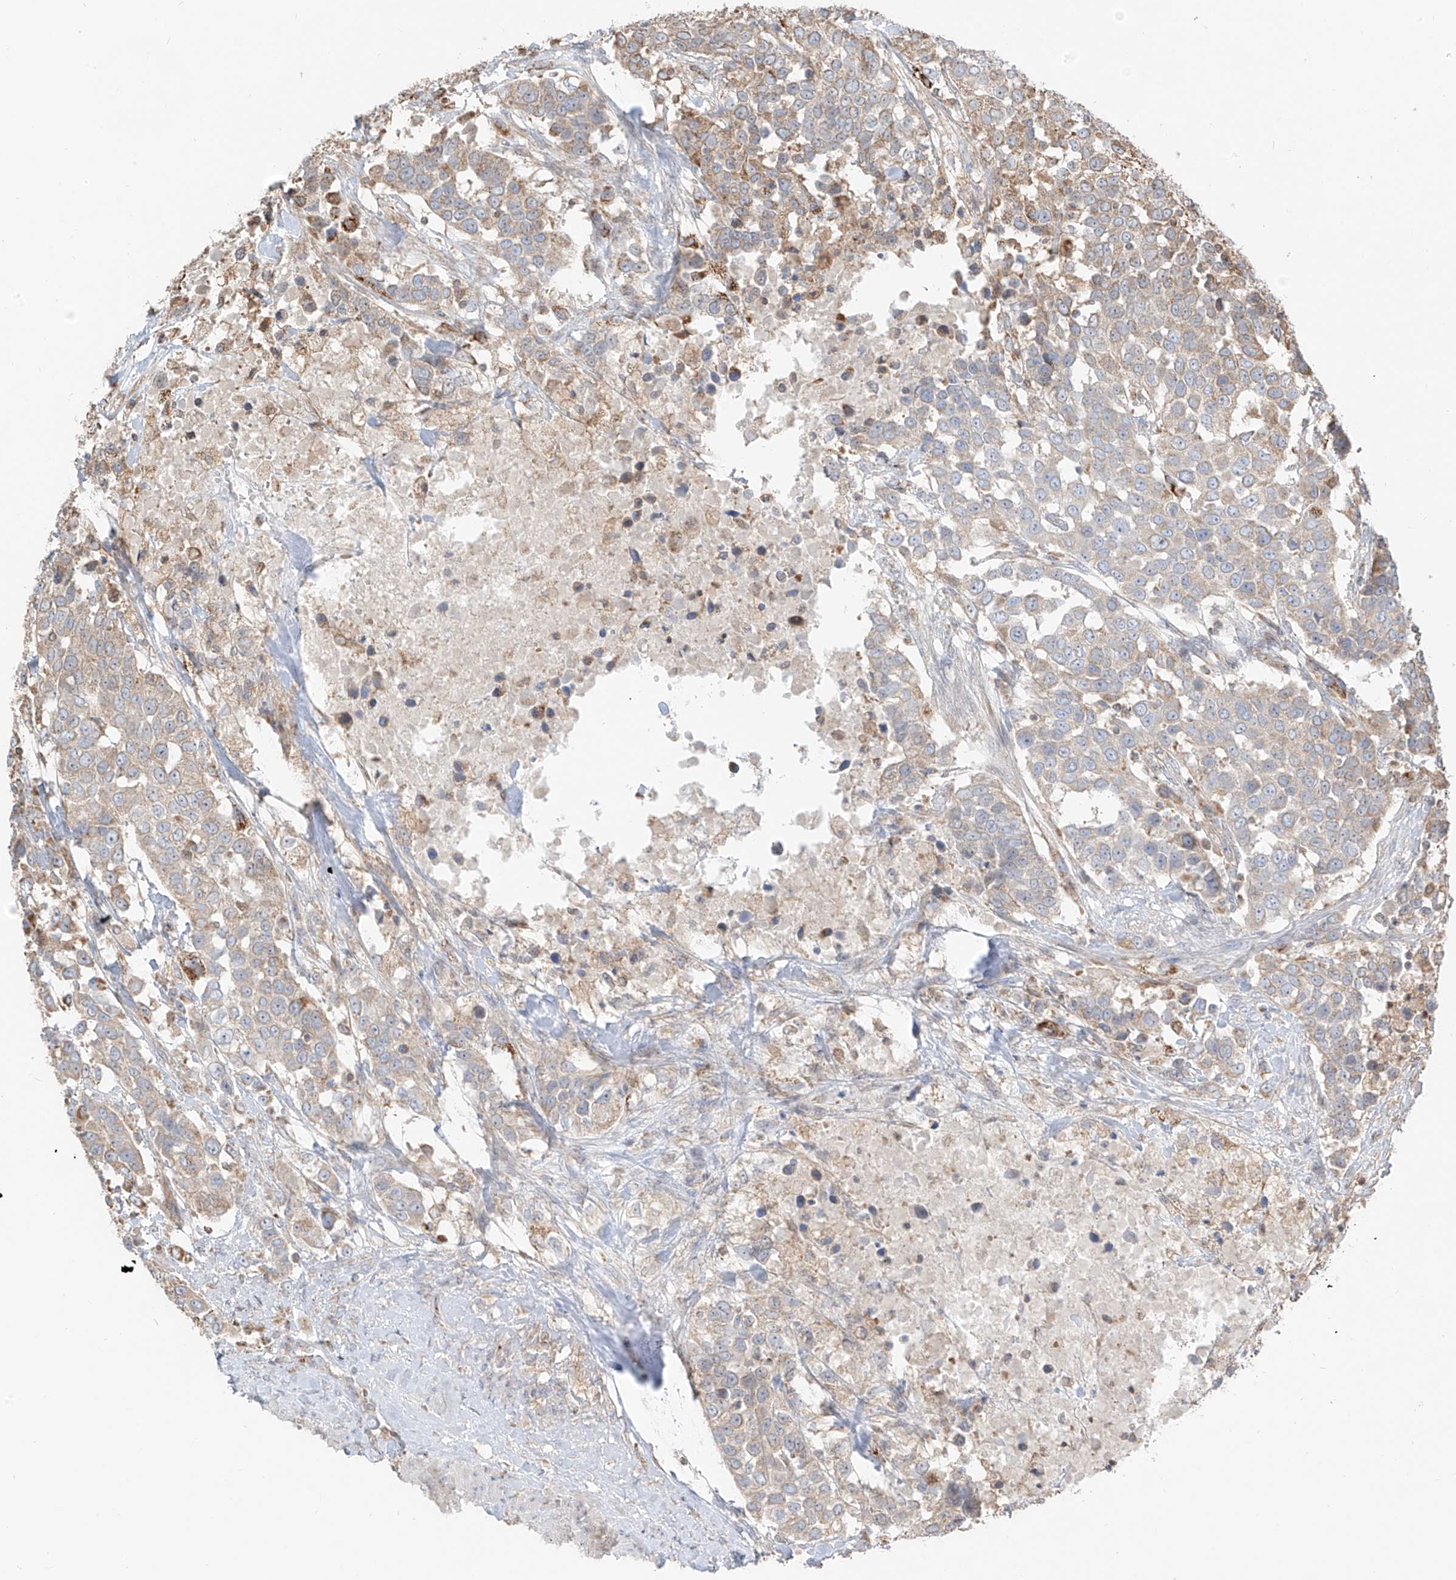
{"staining": {"intensity": "weak", "quantity": "<25%", "location": "cytoplasmic/membranous"}, "tissue": "urothelial cancer", "cell_type": "Tumor cells", "image_type": "cancer", "snomed": [{"axis": "morphology", "description": "Urothelial carcinoma, High grade"}, {"axis": "topography", "description": "Urinary bladder"}], "caption": "Urothelial cancer was stained to show a protein in brown. There is no significant staining in tumor cells. (Immunohistochemistry (ihc), brightfield microscopy, high magnification).", "gene": "ETHE1", "patient": {"sex": "female", "age": 80}}